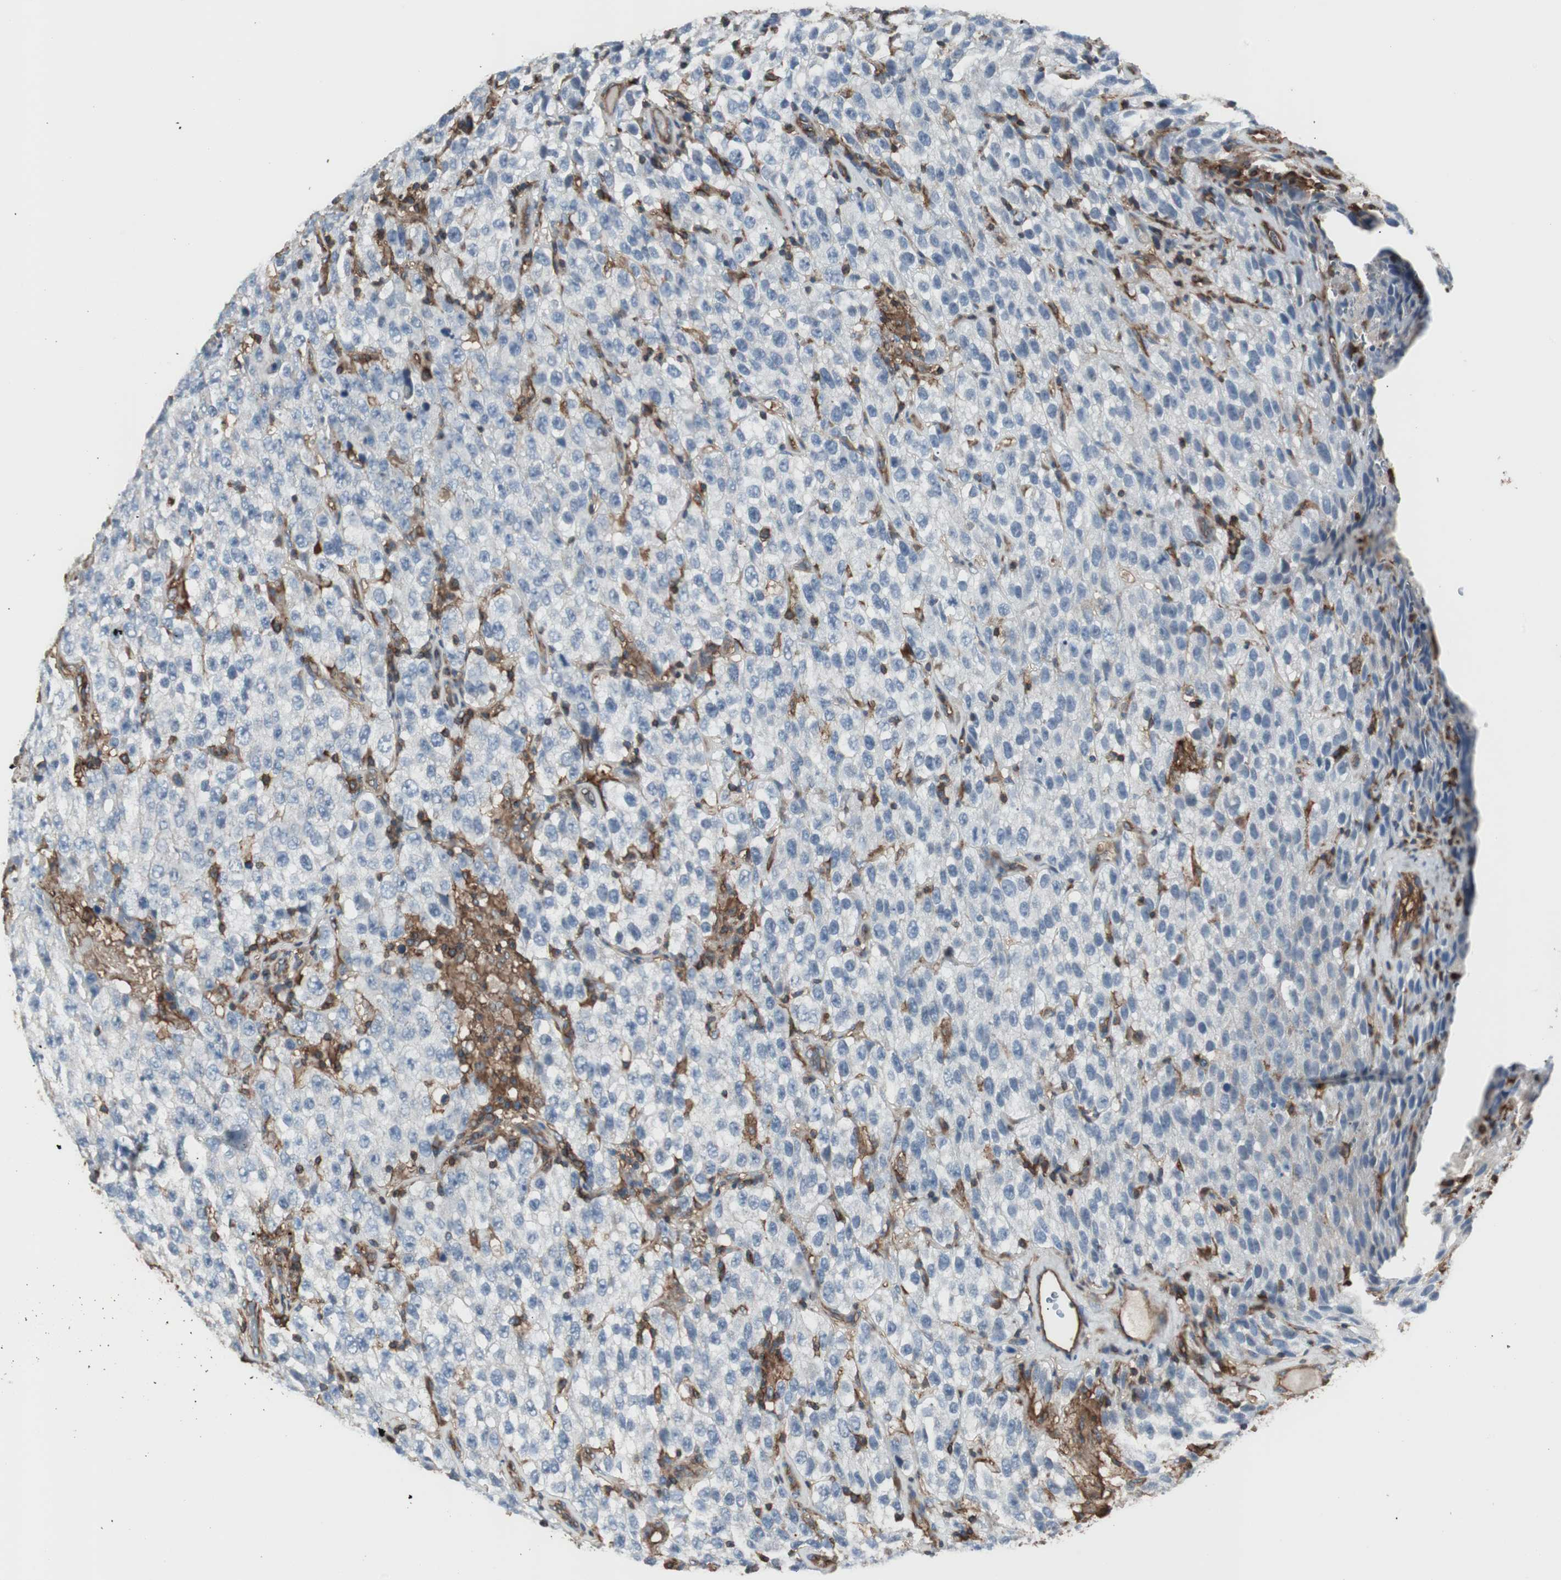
{"staining": {"intensity": "negative", "quantity": "none", "location": "none"}, "tissue": "testis cancer", "cell_type": "Tumor cells", "image_type": "cancer", "snomed": [{"axis": "morphology", "description": "Seminoma, NOS"}, {"axis": "topography", "description": "Testis"}], "caption": "Tumor cells are negative for protein expression in human seminoma (testis).", "gene": "B2M", "patient": {"sex": "male", "age": 52}}